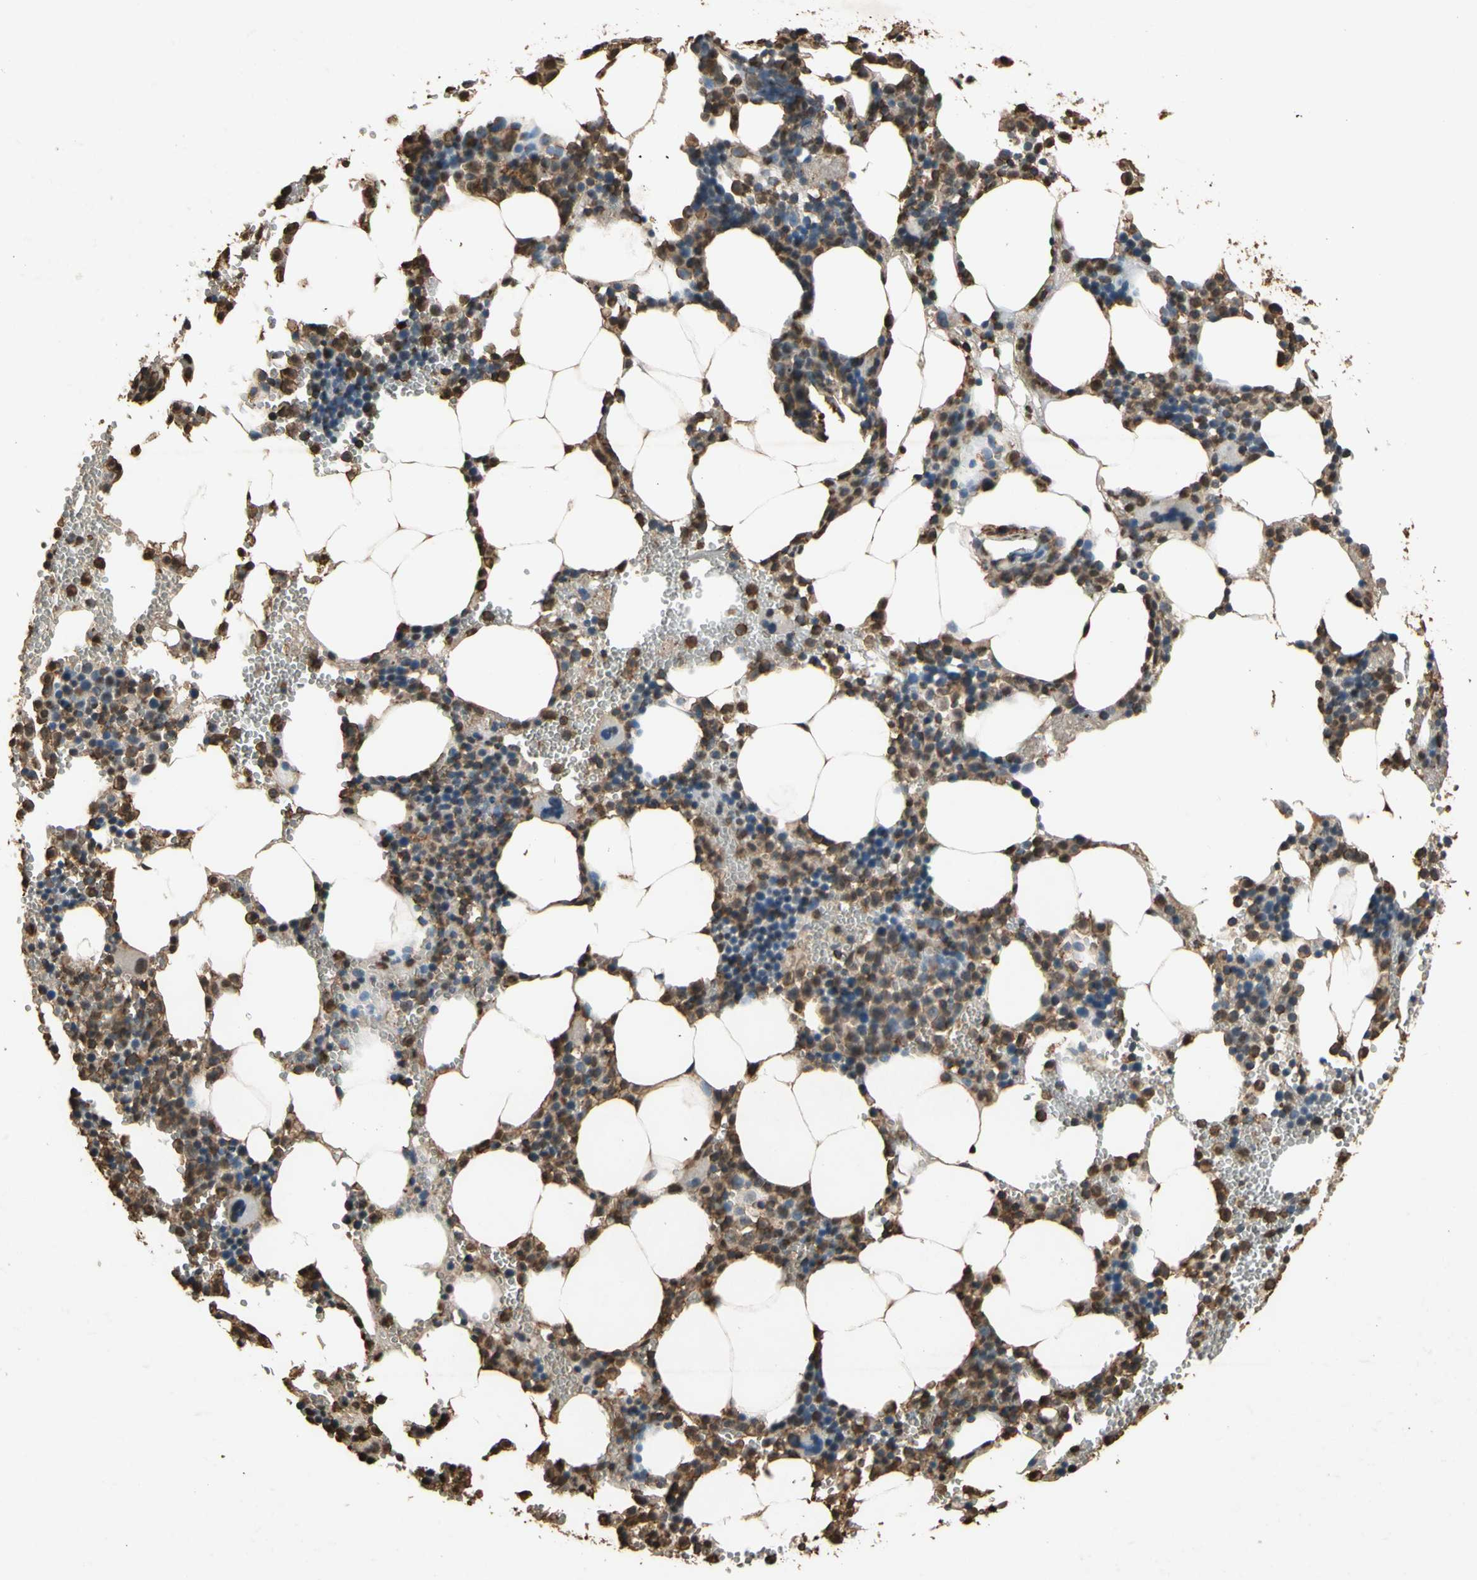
{"staining": {"intensity": "strong", "quantity": "25%-75%", "location": "cytoplasmic/membranous"}, "tissue": "bone marrow", "cell_type": "Hematopoietic cells", "image_type": "normal", "snomed": [{"axis": "morphology", "description": "Normal tissue, NOS"}, {"axis": "morphology", "description": "Inflammation, NOS"}, {"axis": "topography", "description": "Bone marrow"}], "caption": "Immunohistochemistry (IHC) histopathology image of benign human bone marrow stained for a protein (brown), which displays high levels of strong cytoplasmic/membranous expression in approximately 25%-75% of hematopoietic cells.", "gene": "TNFSF13B", "patient": {"sex": "male", "age": 42}}